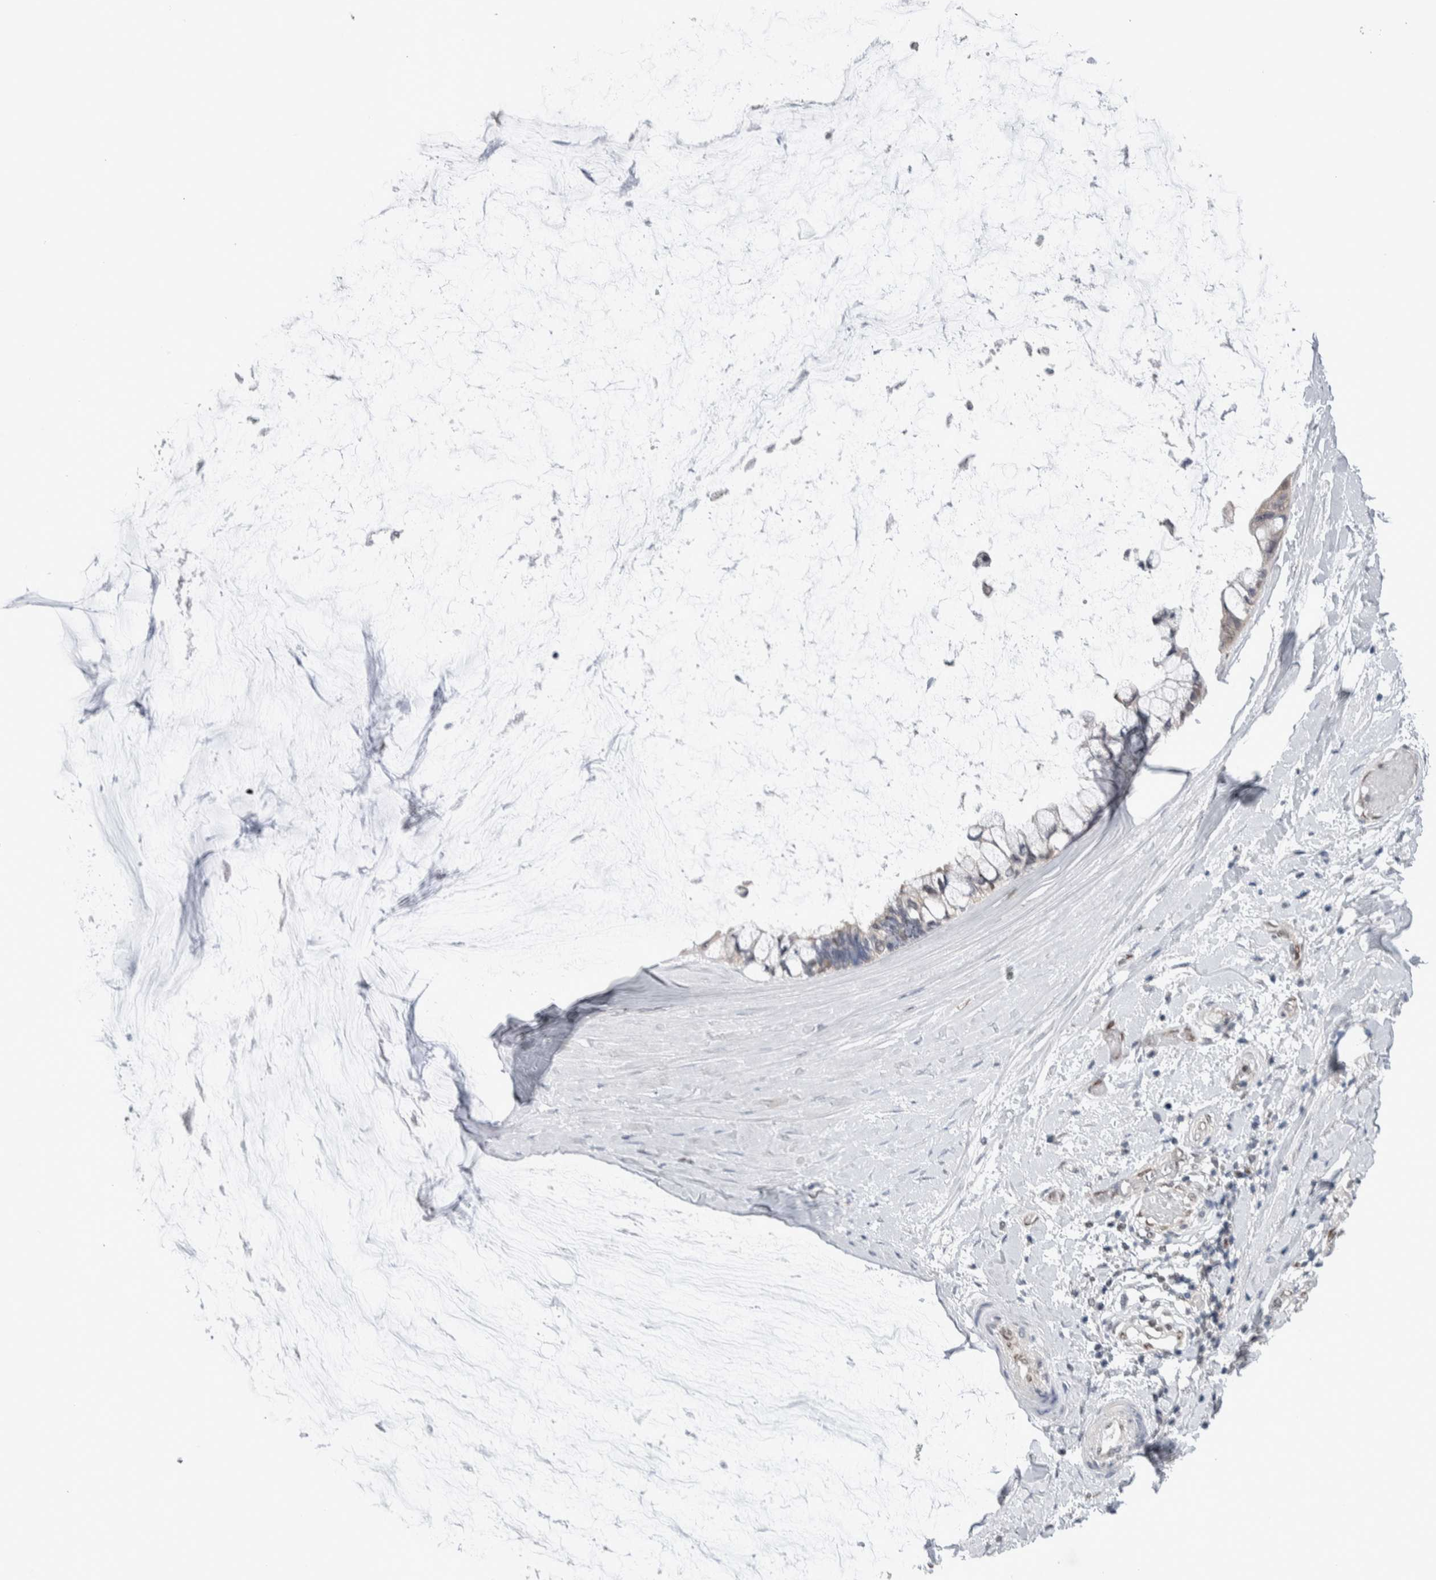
{"staining": {"intensity": "negative", "quantity": "none", "location": "none"}, "tissue": "ovarian cancer", "cell_type": "Tumor cells", "image_type": "cancer", "snomed": [{"axis": "morphology", "description": "Cystadenocarcinoma, mucinous, NOS"}, {"axis": "topography", "description": "Ovary"}], "caption": "Tumor cells show no significant positivity in ovarian cancer.", "gene": "TAX1BP1", "patient": {"sex": "female", "age": 39}}